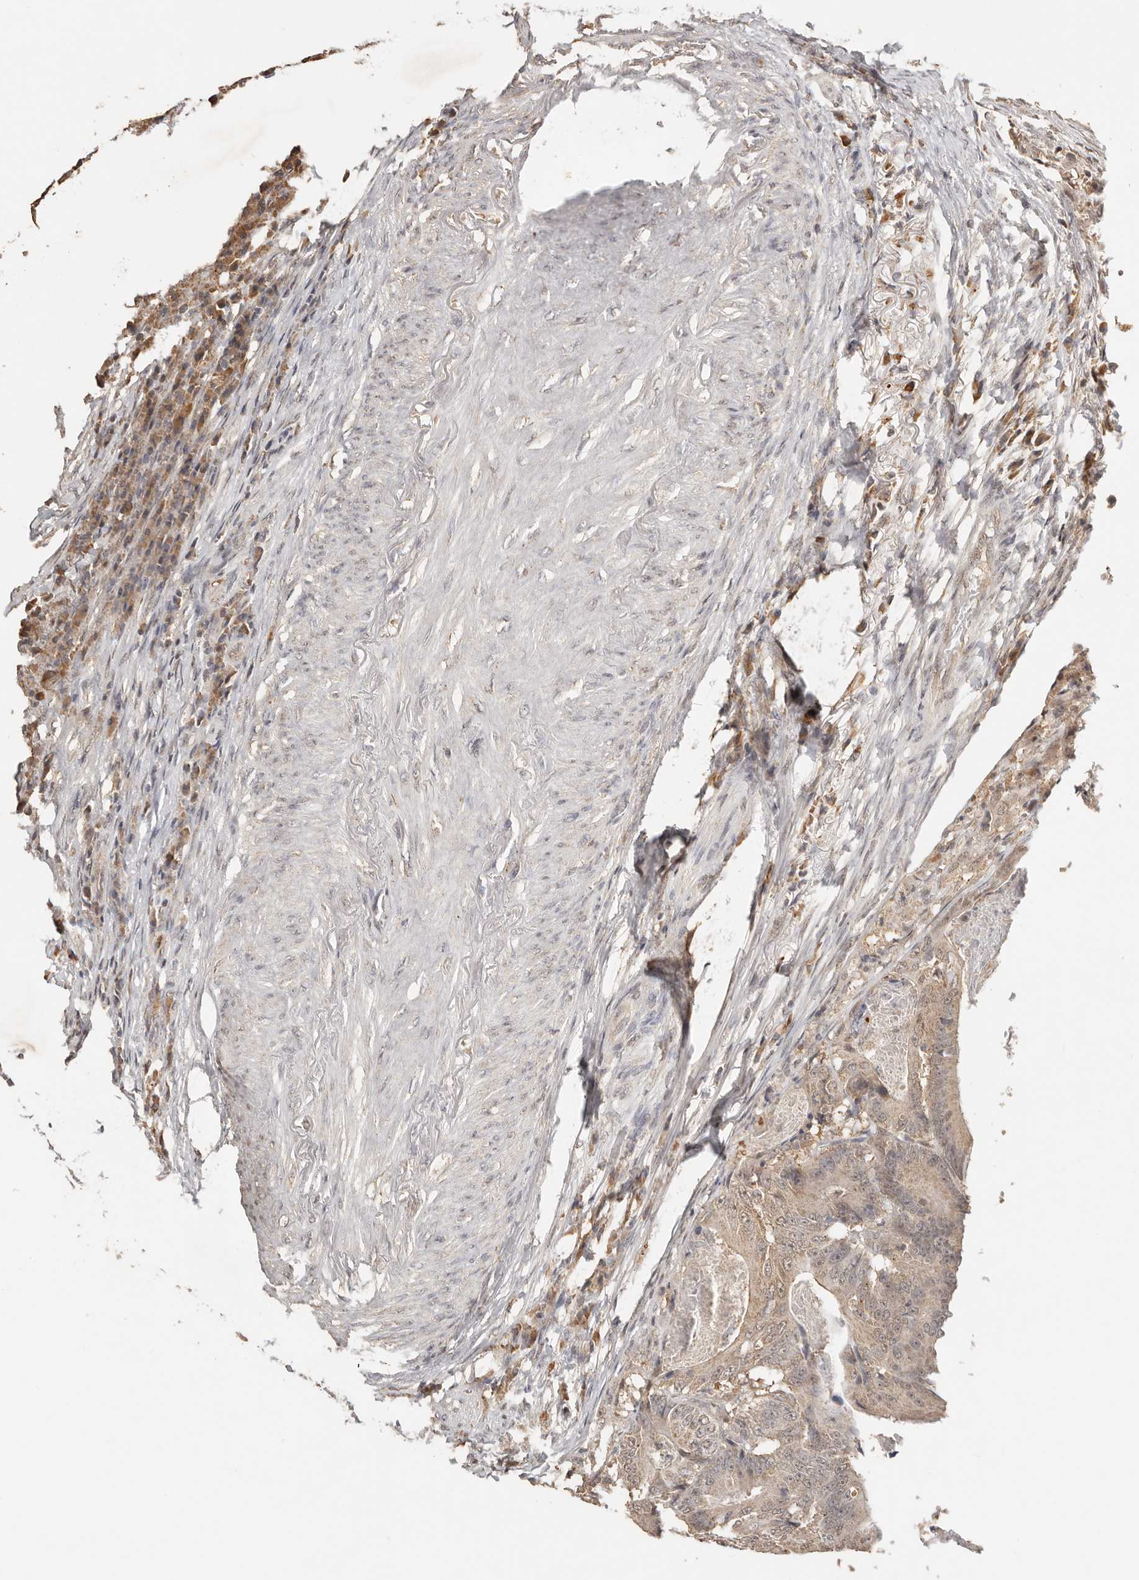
{"staining": {"intensity": "moderate", "quantity": ">75%", "location": "cytoplasmic/membranous"}, "tissue": "colorectal cancer", "cell_type": "Tumor cells", "image_type": "cancer", "snomed": [{"axis": "morphology", "description": "Adenocarcinoma, NOS"}, {"axis": "topography", "description": "Colon"}], "caption": "Immunohistochemistry (IHC) photomicrograph of human adenocarcinoma (colorectal) stained for a protein (brown), which exhibits medium levels of moderate cytoplasmic/membranous expression in about >75% of tumor cells.", "gene": "SEC14L1", "patient": {"sex": "male", "age": 83}}